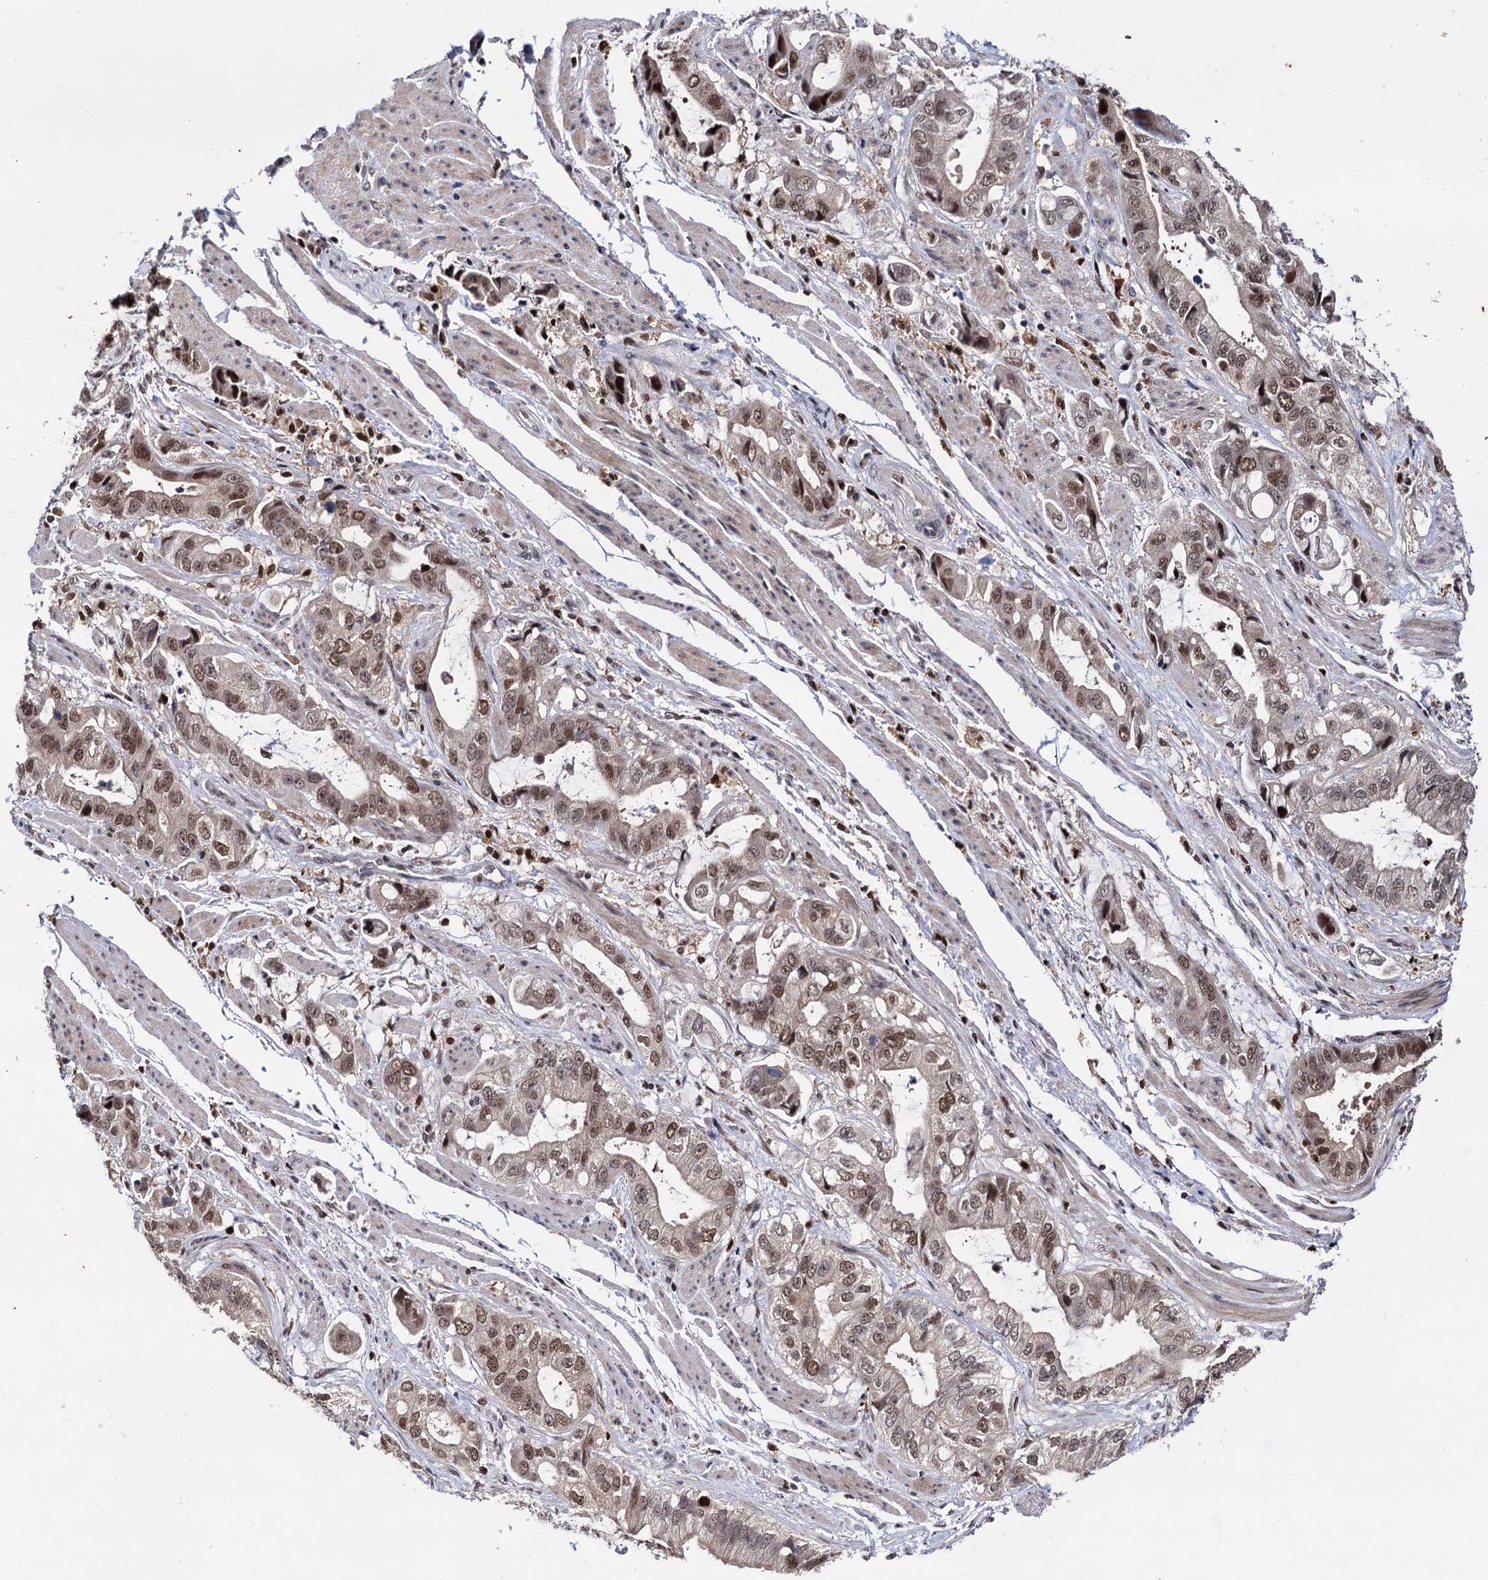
{"staining": {"intensity": "moderate", "quantity": ">75%", "location": "cytoplasmic/membranous,nuclear"}, "tissue": "stomach cancer", "cell_type": "Tumor cells", "image_type": "cancer", "snomed": [{"axis": "morphology", "description": "Adenocarcinoma, NOS"}, {"axis": "topography", "description": "Stomach"}], "caption": "This is an image of immunohistochemistry (IHC) staining of stomach cancer (adenocarcinoma), which shows moderate staining in the cytoplasmic/membranous and nuclear of tumor cells.", "gene": "RNASEH2B", "patient": {"sex": "male", "age": 62}}